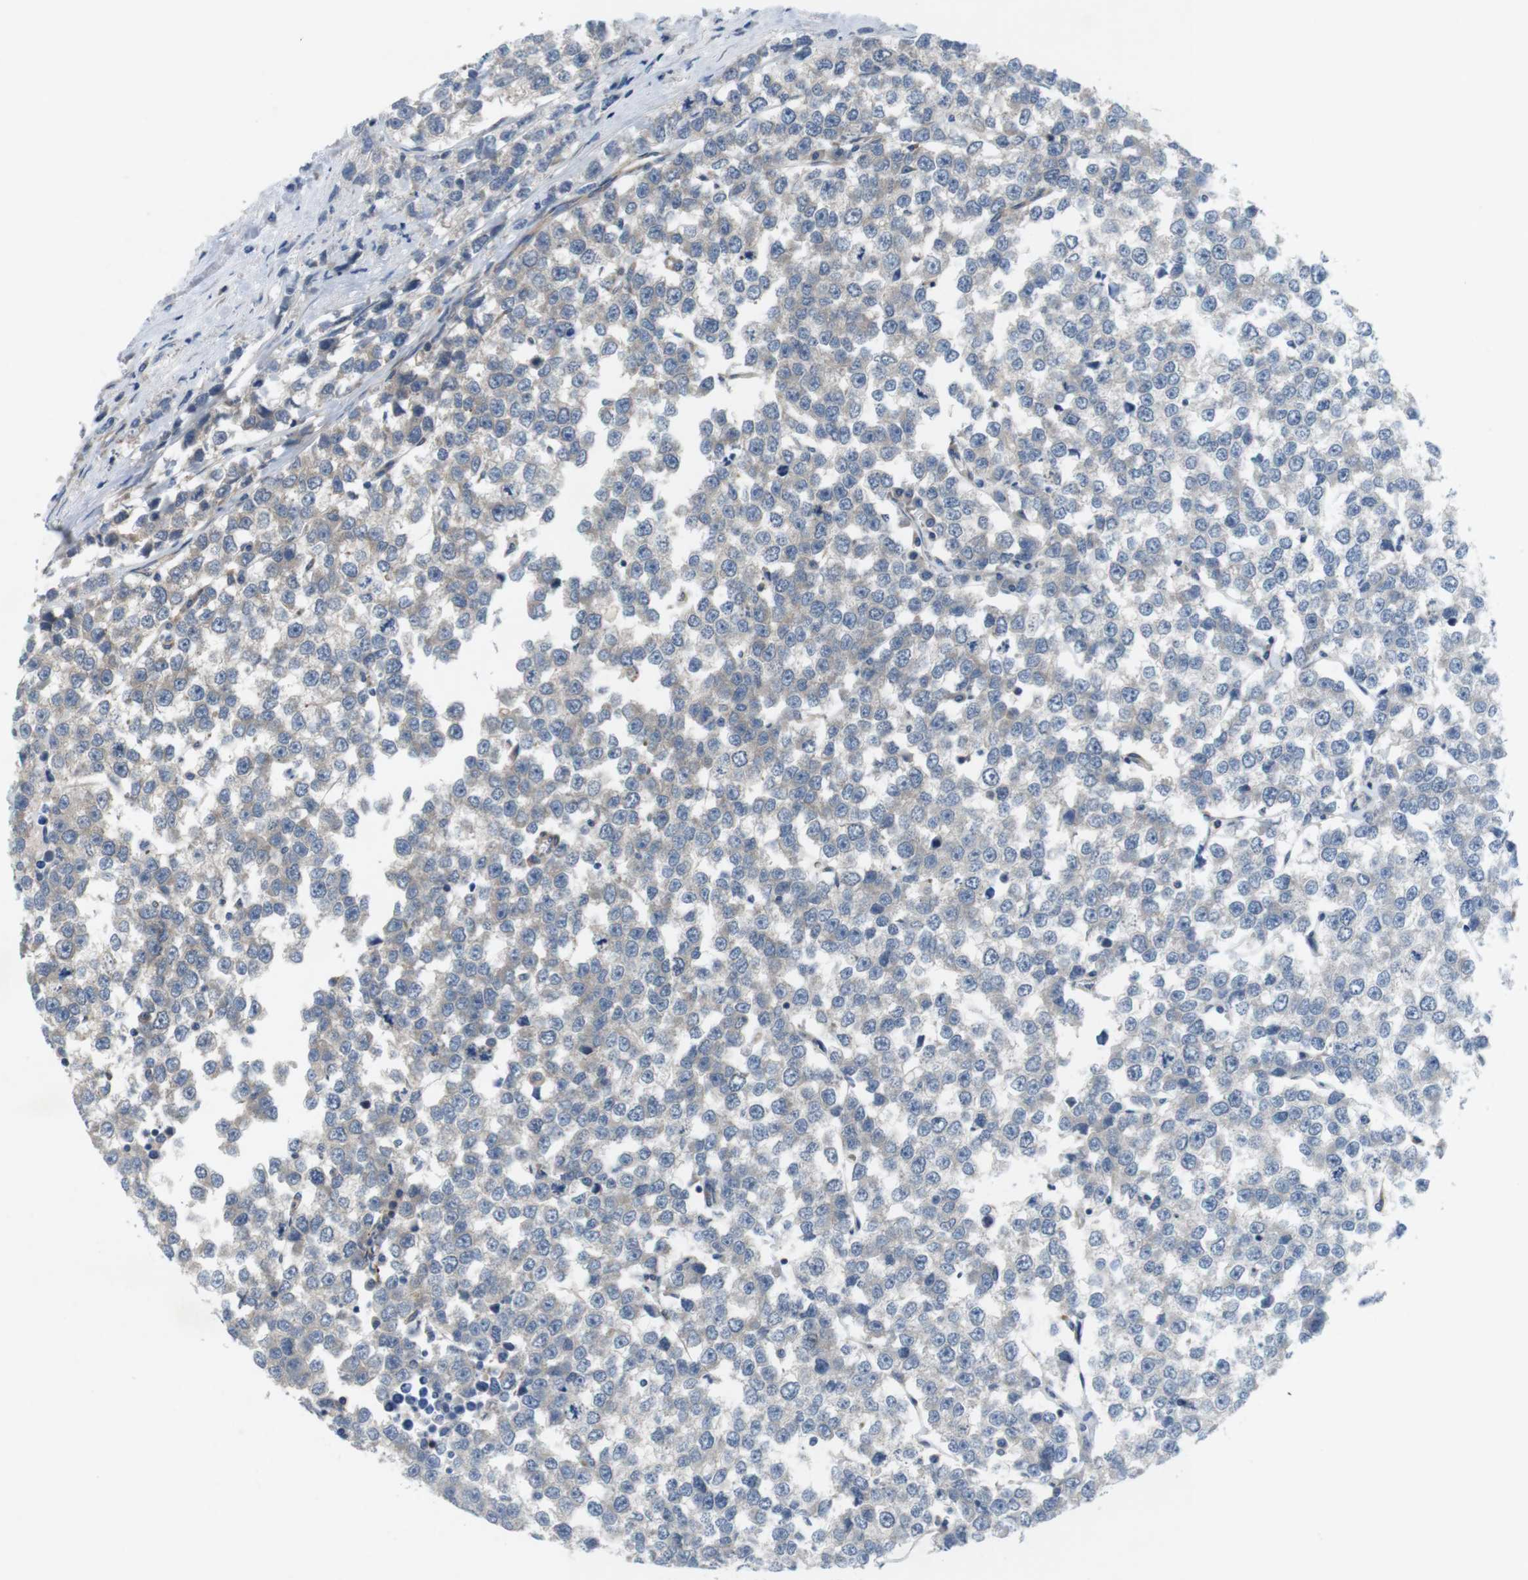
{"staining": {"intensity": "negative", "quantity": "none", "location": "none"}, "tissue": "testis cancer", "cell_type": "Tumor cells", "image_type": "cancer", "snomed": [{"axis": "morphology", "description": "Seminoma, NOS"}, {"axis": "morphology", "description": "Carcinoma, Embryonal, NOS"}, {"axis": "topography", "description": "Testis"}], "caption": "The immunohistochemistry photomicrograph has no significant positivity in tumor cells of testis cancer (embryonal carcinoma) tissue.", "gene": "DCLK1", "patient": {"sex": "male", "age": 52}}